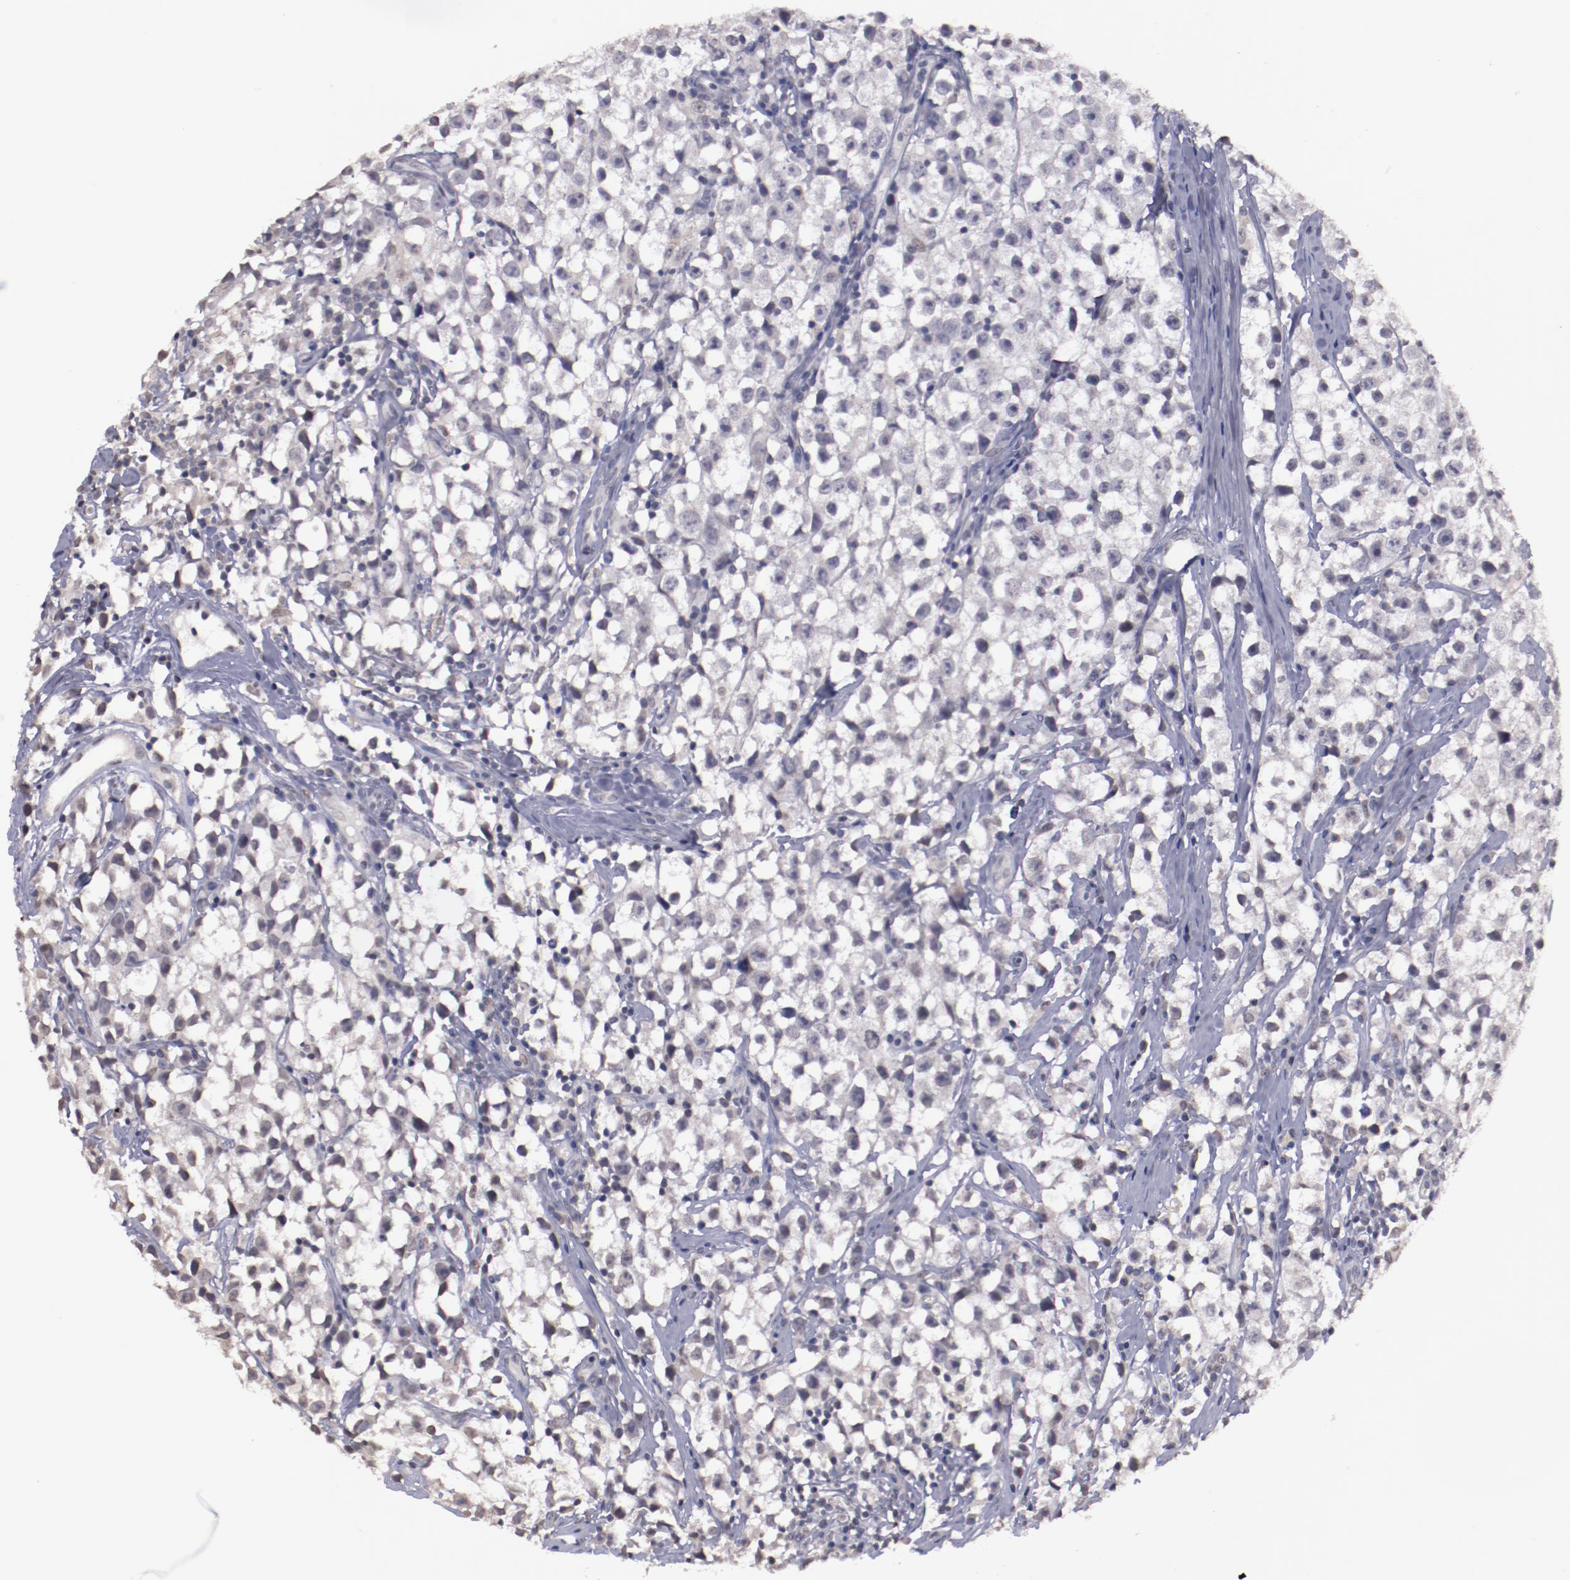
{"staining": {"intensity": "negative", "quantity": "none", "location": "none"}, "tissue": "testis cancer", "cell_type": "Tumor cells", "image_type": "cancer", "snomed": [{"axis": "morphology", "description": "Seminoma, NOS"}, {"axis": "topography", "description": "Testis"}], "caption": "IHC image of testis cancer stained for a protein (brown), which exhibits no positivity in tumor cells.", "gene": "NRXN3", "patient": {"sex": "male", "age": 35}}